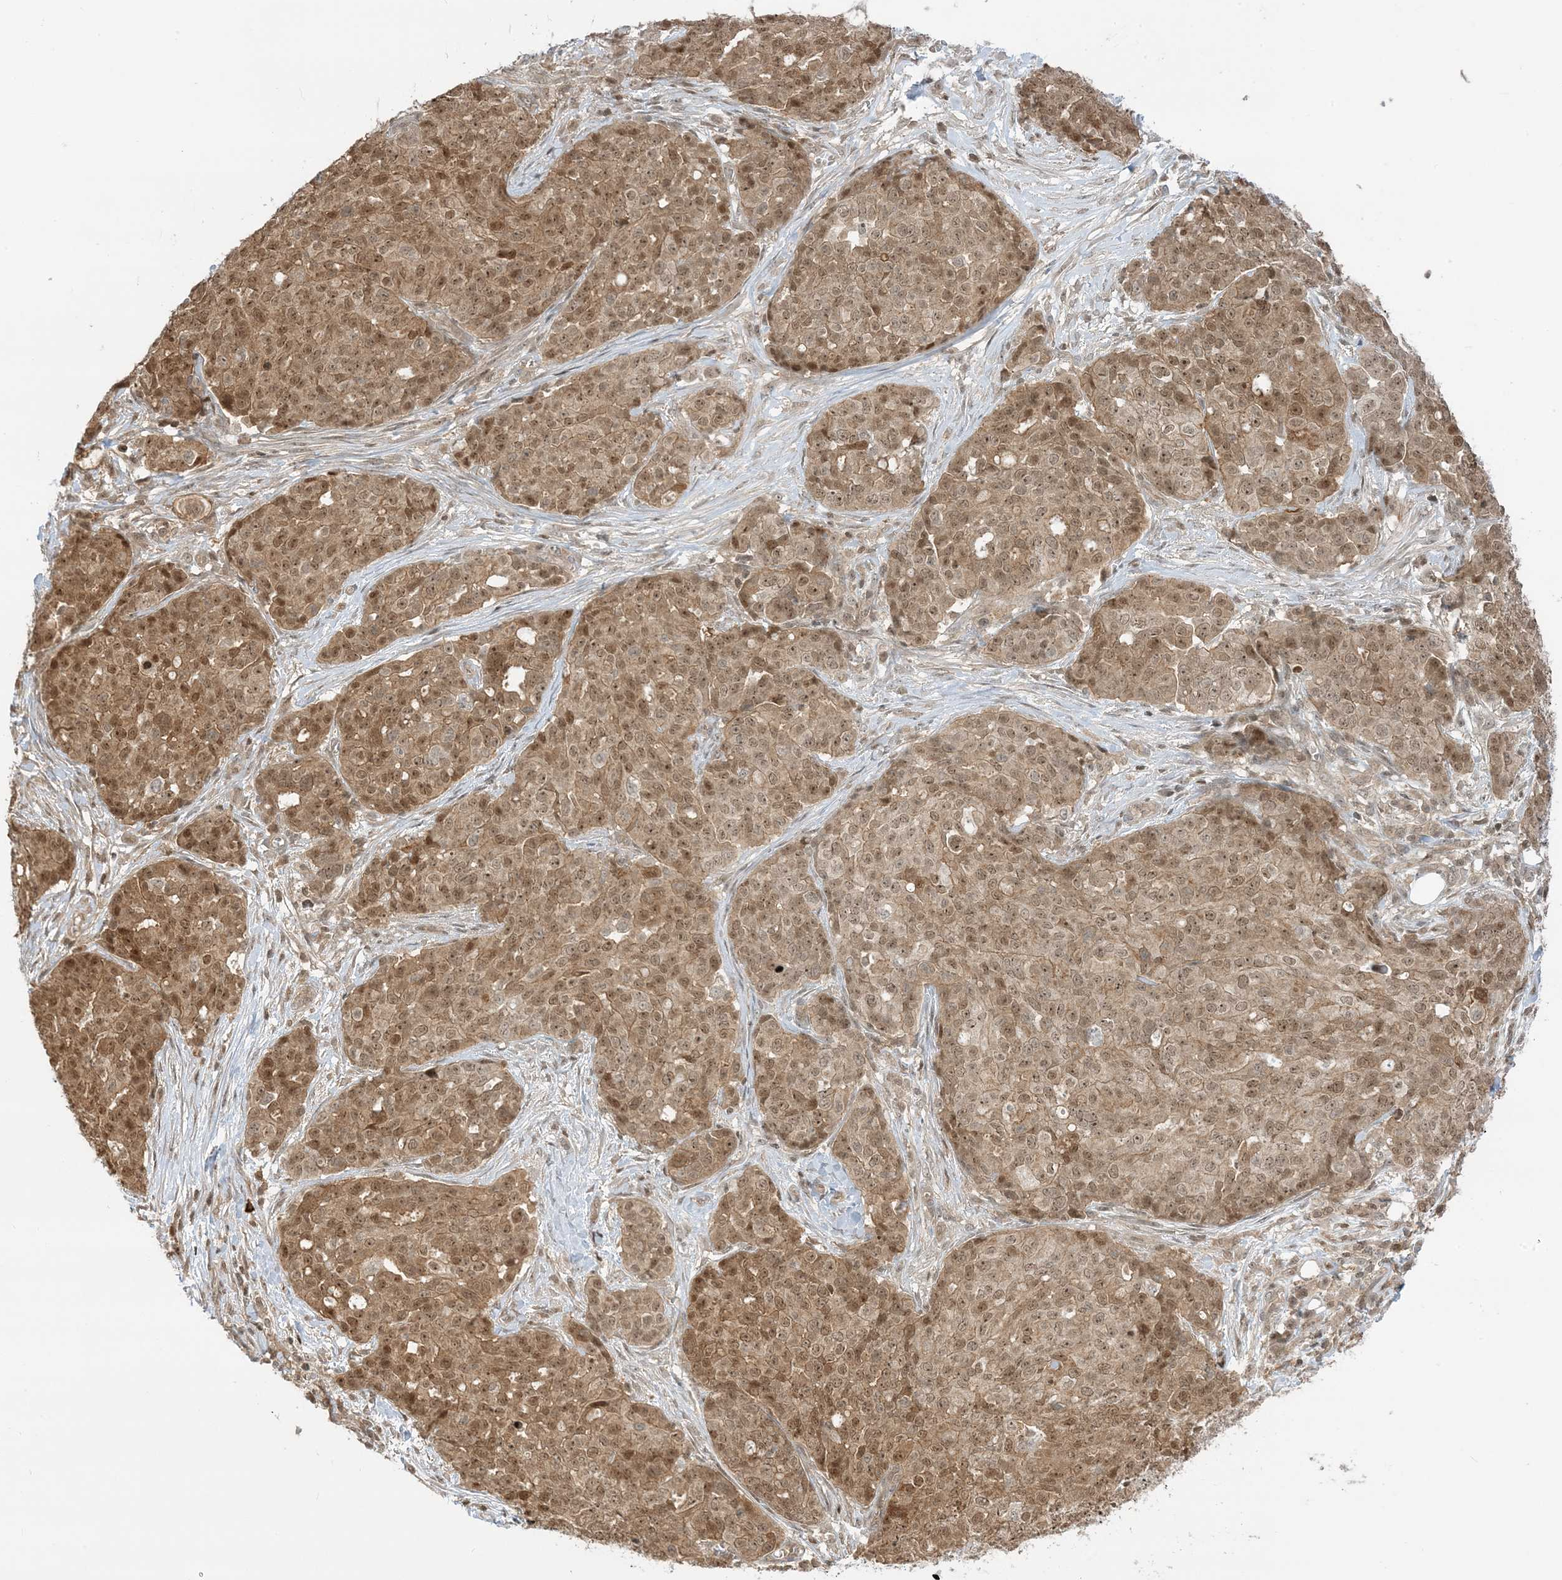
{"staining": {"intensity": "moderate", "quantity": ">75%", "location": "nuclear"}, "tissue": "ovarian cancer", "cell_type": "Tumor cells", "image_type": "cancer", "snomed": [{"axis": "morphology", "description": "Cystadenocarcinoma, serous, NOS"}, {"axis": "topography", "description": "Soft tissue"}, {"axis": "topography", "description": "Ovary"}], "caption": "Immunohistochemical staining of ovarian cancer (serous cystadenocarcinoma) reveals medium levels of moderate nuclear protein staining in approximately >75% of tumor cells. (brown staining indicates protein expression, while blue staining denotes nuclei).", "gene": "PPP1R7", "patient": {"sex": "female", "age": 57}}